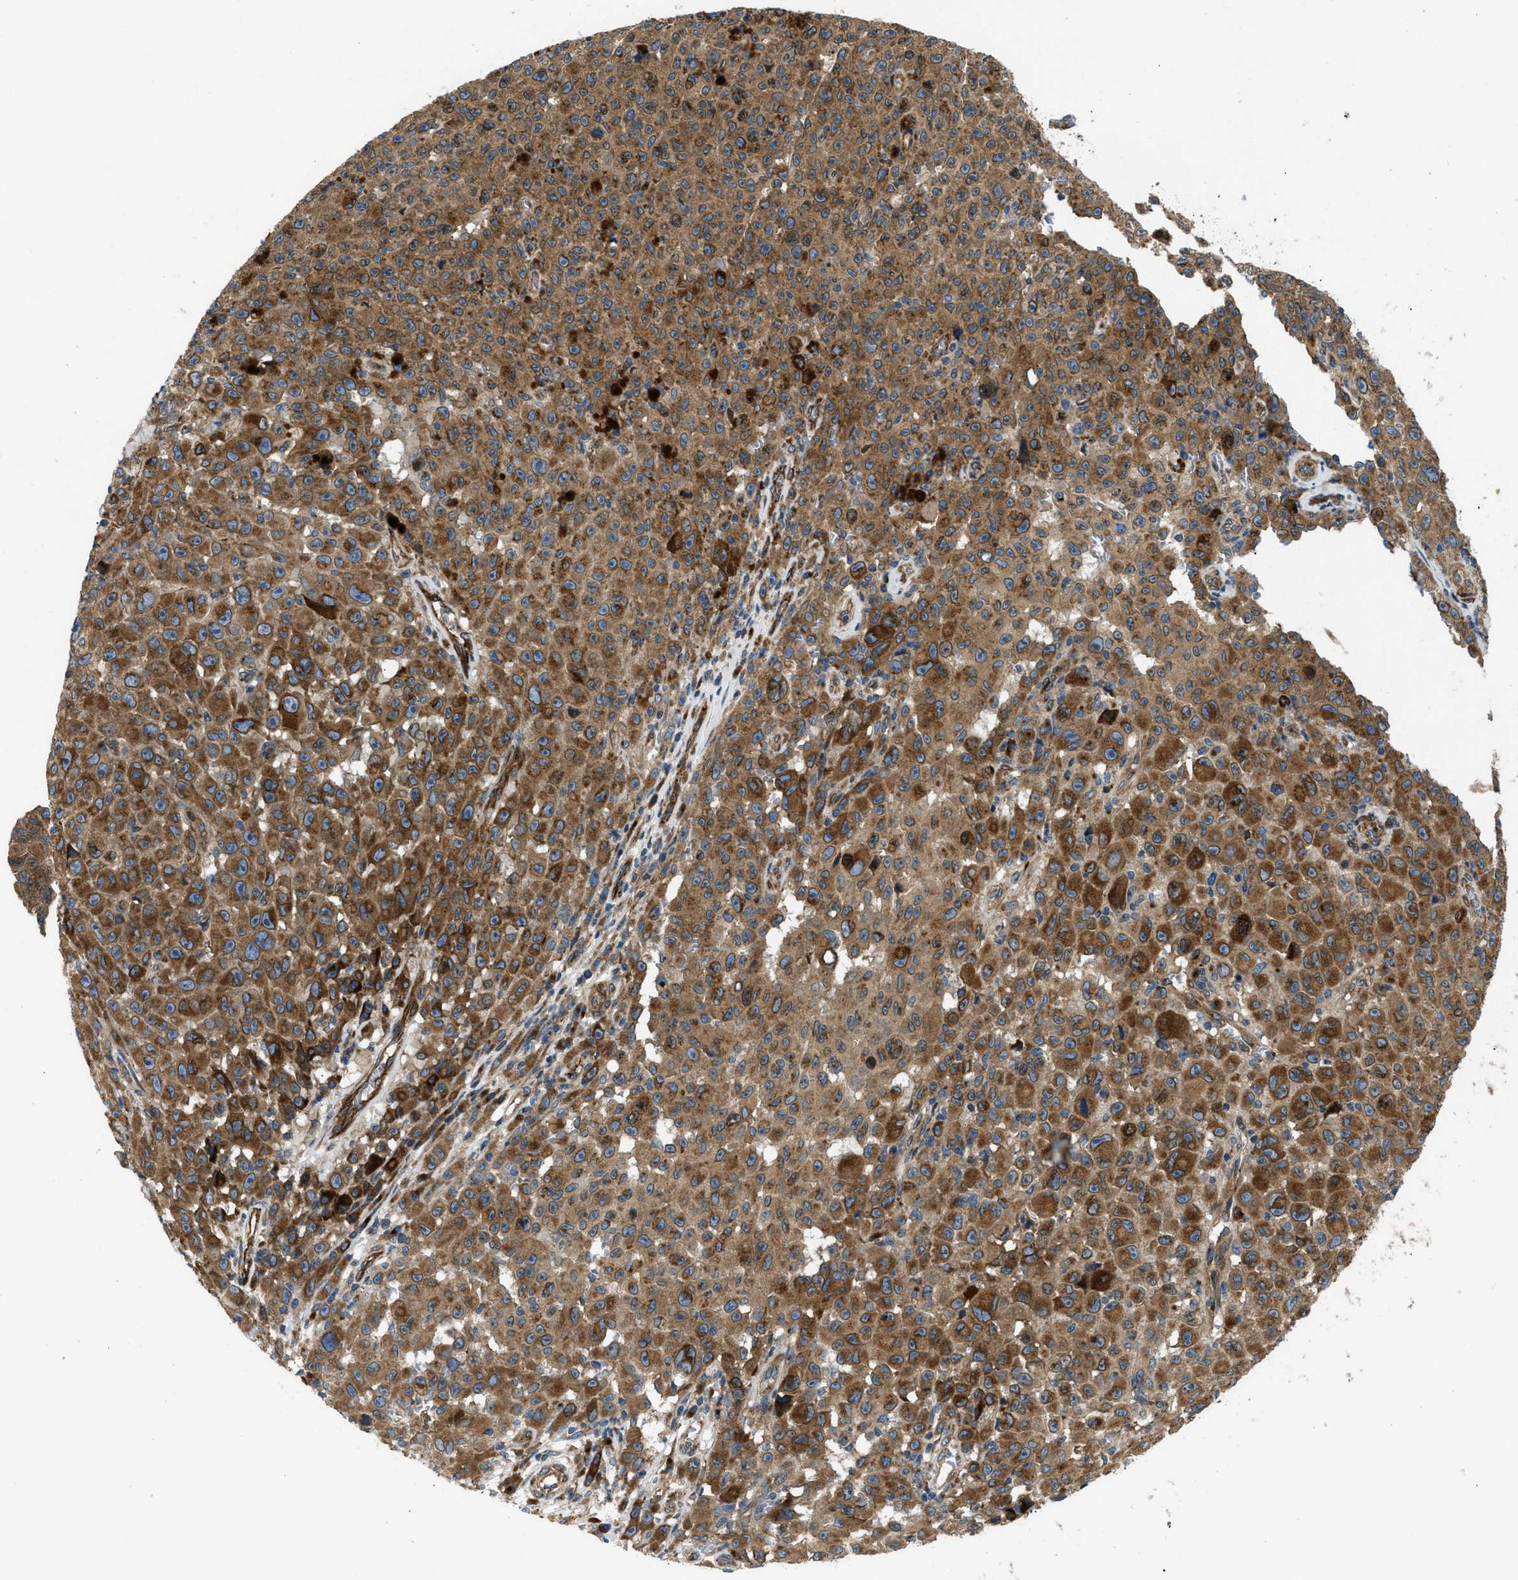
{"staining": {"intensity": "strong", "quantity": ">75%", "location": "cytoplasmic/membranous"}, "tissue": "melanoma", "cell_type": "Tumor cells", "image_type": "cancer", "snomed": [{"axis": "morphology", "description": "Malignant melanoma, NOS"}, {"axis": "topography", "description": "Skin"}], "caption": "Protein expression analysis of human malignant melanoma reveals strong cytoplasmic/membranous staining in about >75% of tumor cells. Nuclei are stained in blue.", "gene": "LYSMD3", "patient": {"sex": "female", "age": 82}}